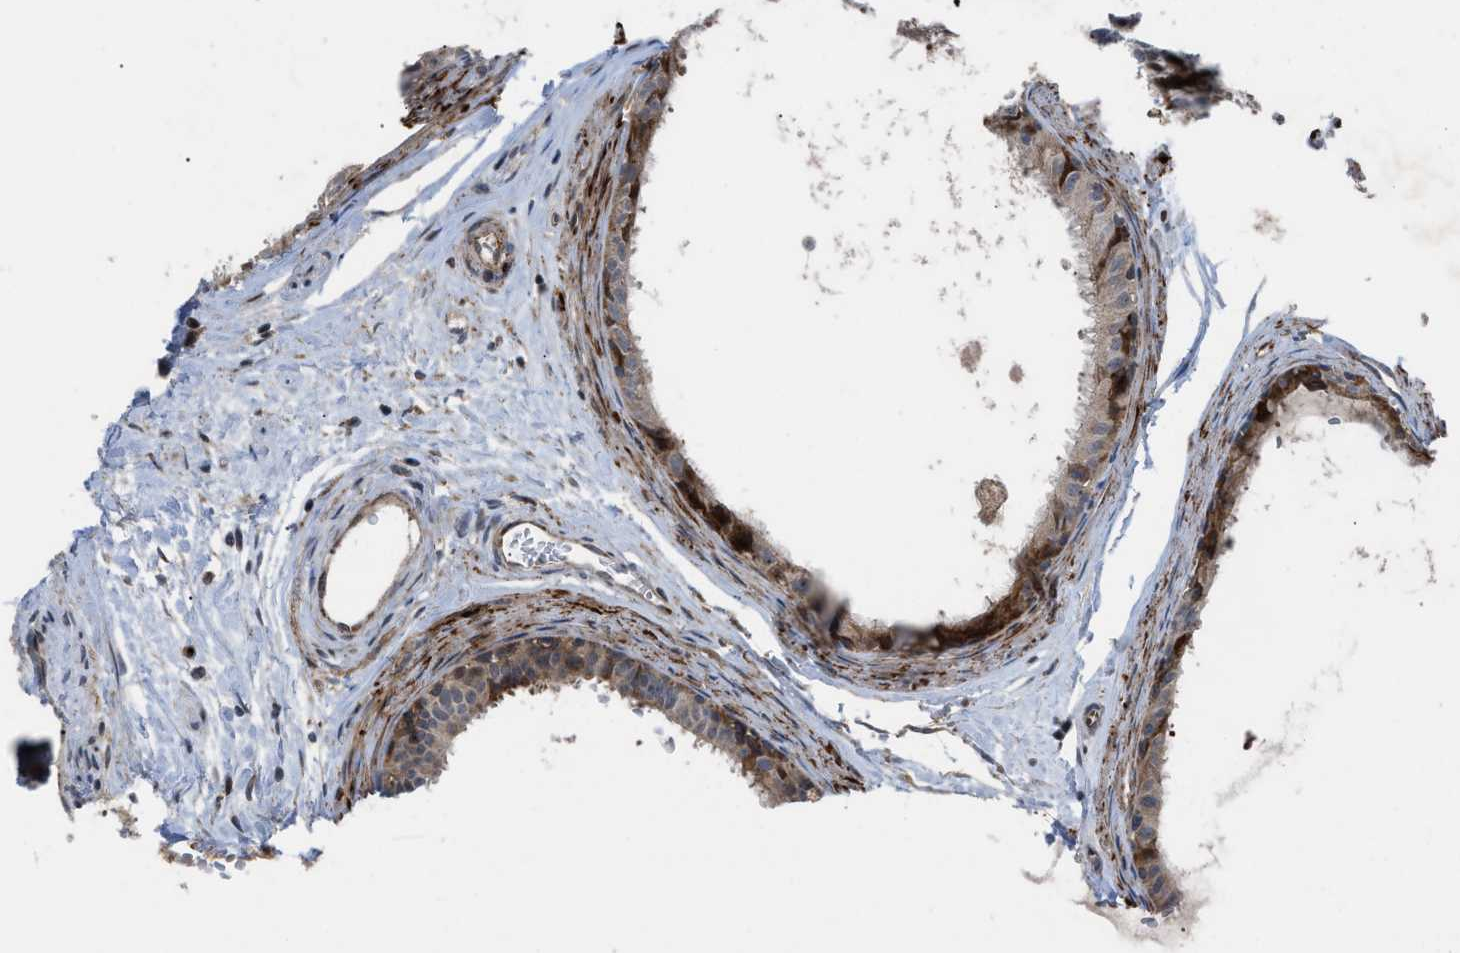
{"staining": {"intensity": "weak", "quantity": ">75%", "location": "cytoplasmic/membranous"}, "tissue": "epididymis", "cell_type": "Glandular cells", "image_type": "normal", "snomed": [{"axis": "morphology", "description": "Normal tissue, NOS"}, {"axis": "morphology", "description": "Inflammation, NOS"}, {"axis": "topography", "description": "Epididymis"}], "caption": "Immunohistochemistry (IHC) of normal human epididymis shows low levels of weak cytoplasmic/membranous expression in approximately >75% of glandular cells.", "gene": "AP3M2", "patient": {"sex": "male", "age": 85}}